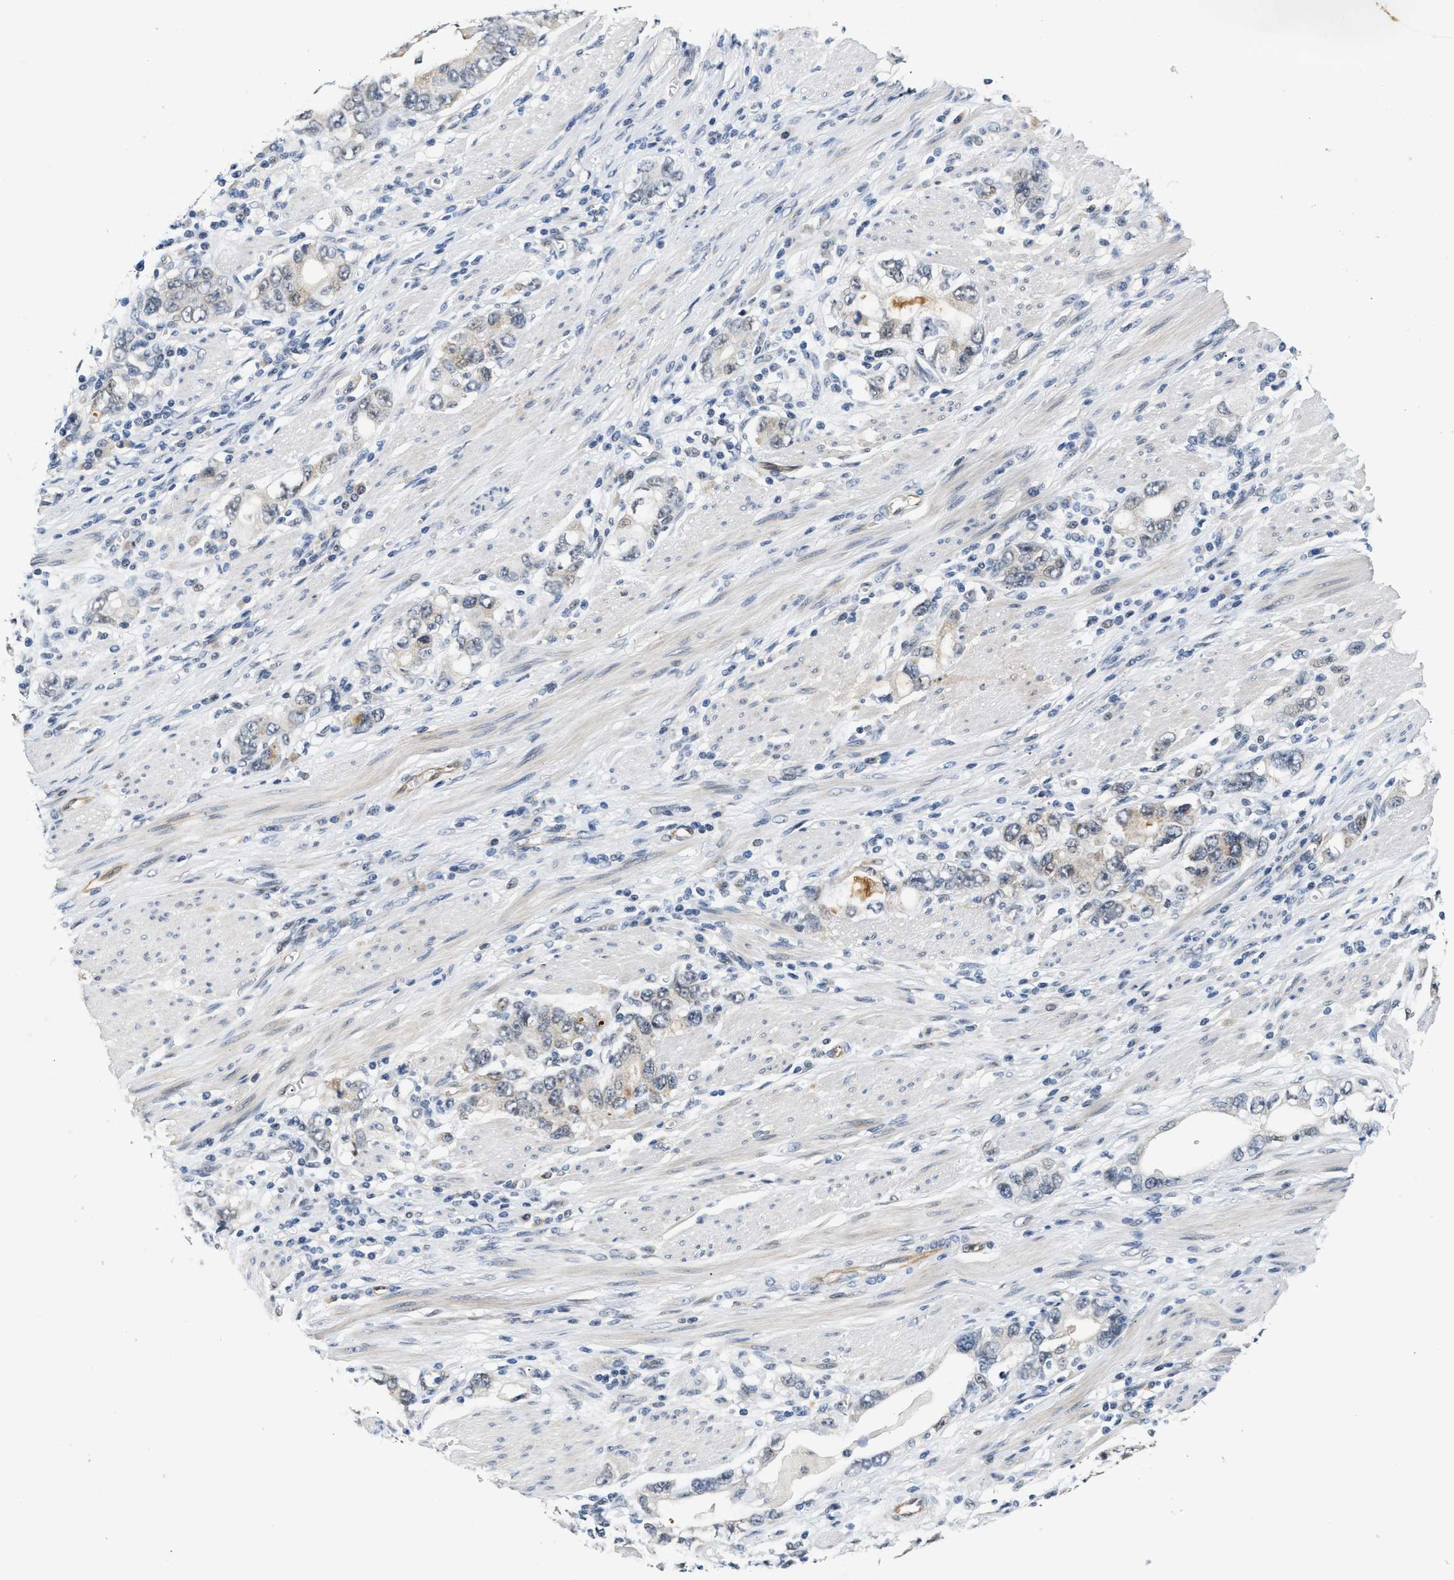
{"staining": {"intensity": "weak", "quantity": "<25%", "location": "cytoplasmic/membranous"}, "tissue": "stomach cancer", "cell_type": "Tumor cells", "image_type": "cancer", "snomed": [{"axis": "morphology", "description": "Adenocarcinoma, NOS"}, {"axis": "topography", "description": "Stomach, lower"}], "caption": "This is a micrograph of immunohistochemistry (IHC) staining of stomach cancer, which shows no staining in tumor cells.", "gene": "PPM1H", "patient": {"sex": "female", "age": 93}}